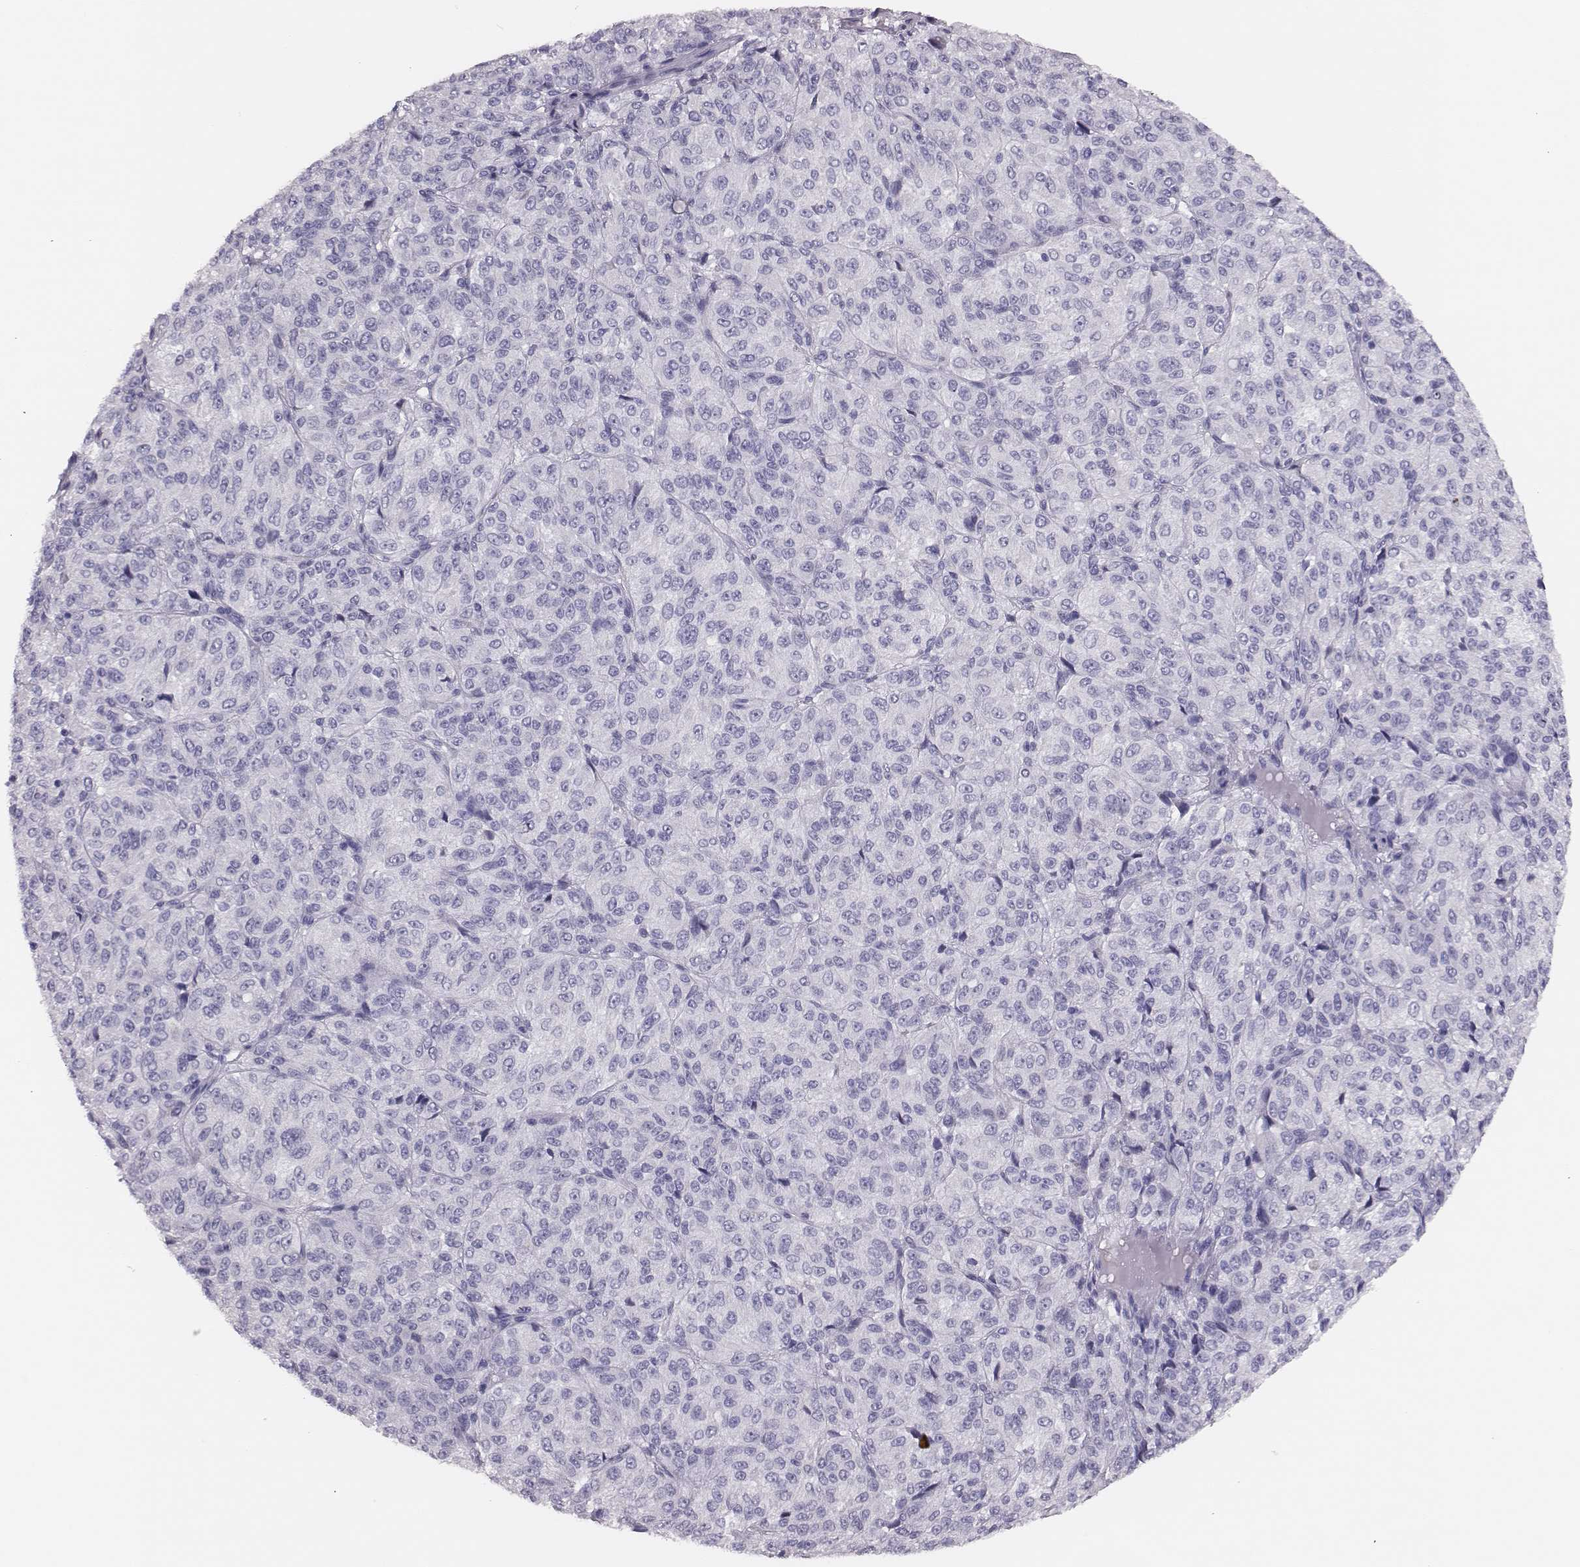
{"staining": {"intensity": "negative", "quantity": "none", "location": "none"}, "tissue": "melanoma", "cell_type": "Tumor cells", "image_type": "cancer", "snomed": [{"axis": "morphology", "description": "Malignant melanoma, Metastatic site"}, {"axis": "topography", "description": "Brain"}], "caption": "A micrograph of melanoma stained for a protein exhibits no brown staining in tumor cells.", "gene": "H1-6", "patient": {"sex": "female", "age": 56}}